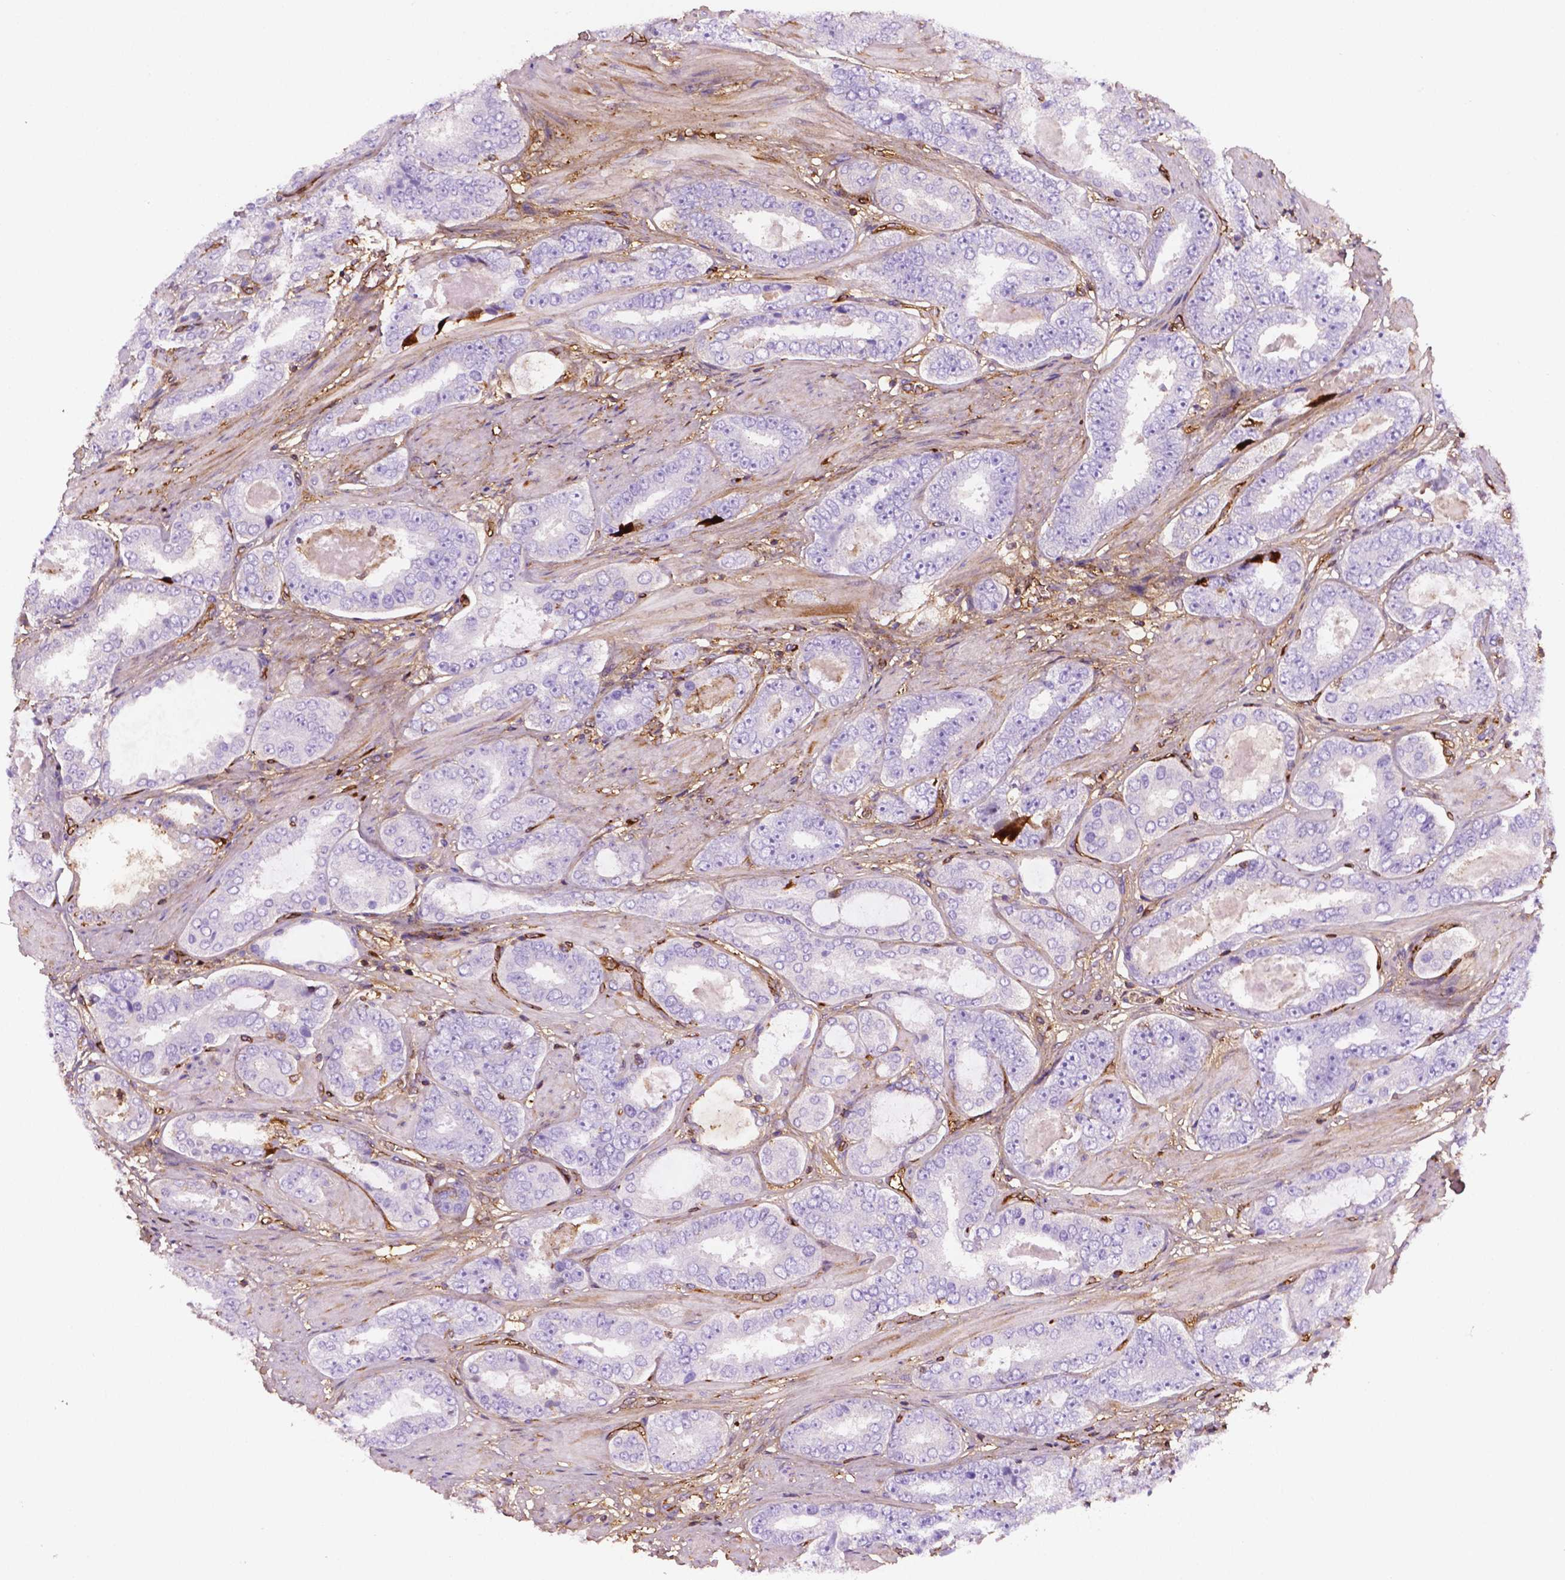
{"staining": {"intensity": "negative", "quantity": "none", "location": "none"}, "tissue": "prostate cancer", "cell_type": "Tumor cells", "image_type": "cancer", "snomed": [{"axis": "morphology", "description": "Adenocarcinoma, High grade"}, {"axis": "topography", "description": "Prostate"}], "caption": "Immunohistochemical staining of prostate high-grade adenocarcinoma exhibits no significant positivity in tumor cells.", "gene": "DCN", "patient": {"sex": "male", "age": 63}}